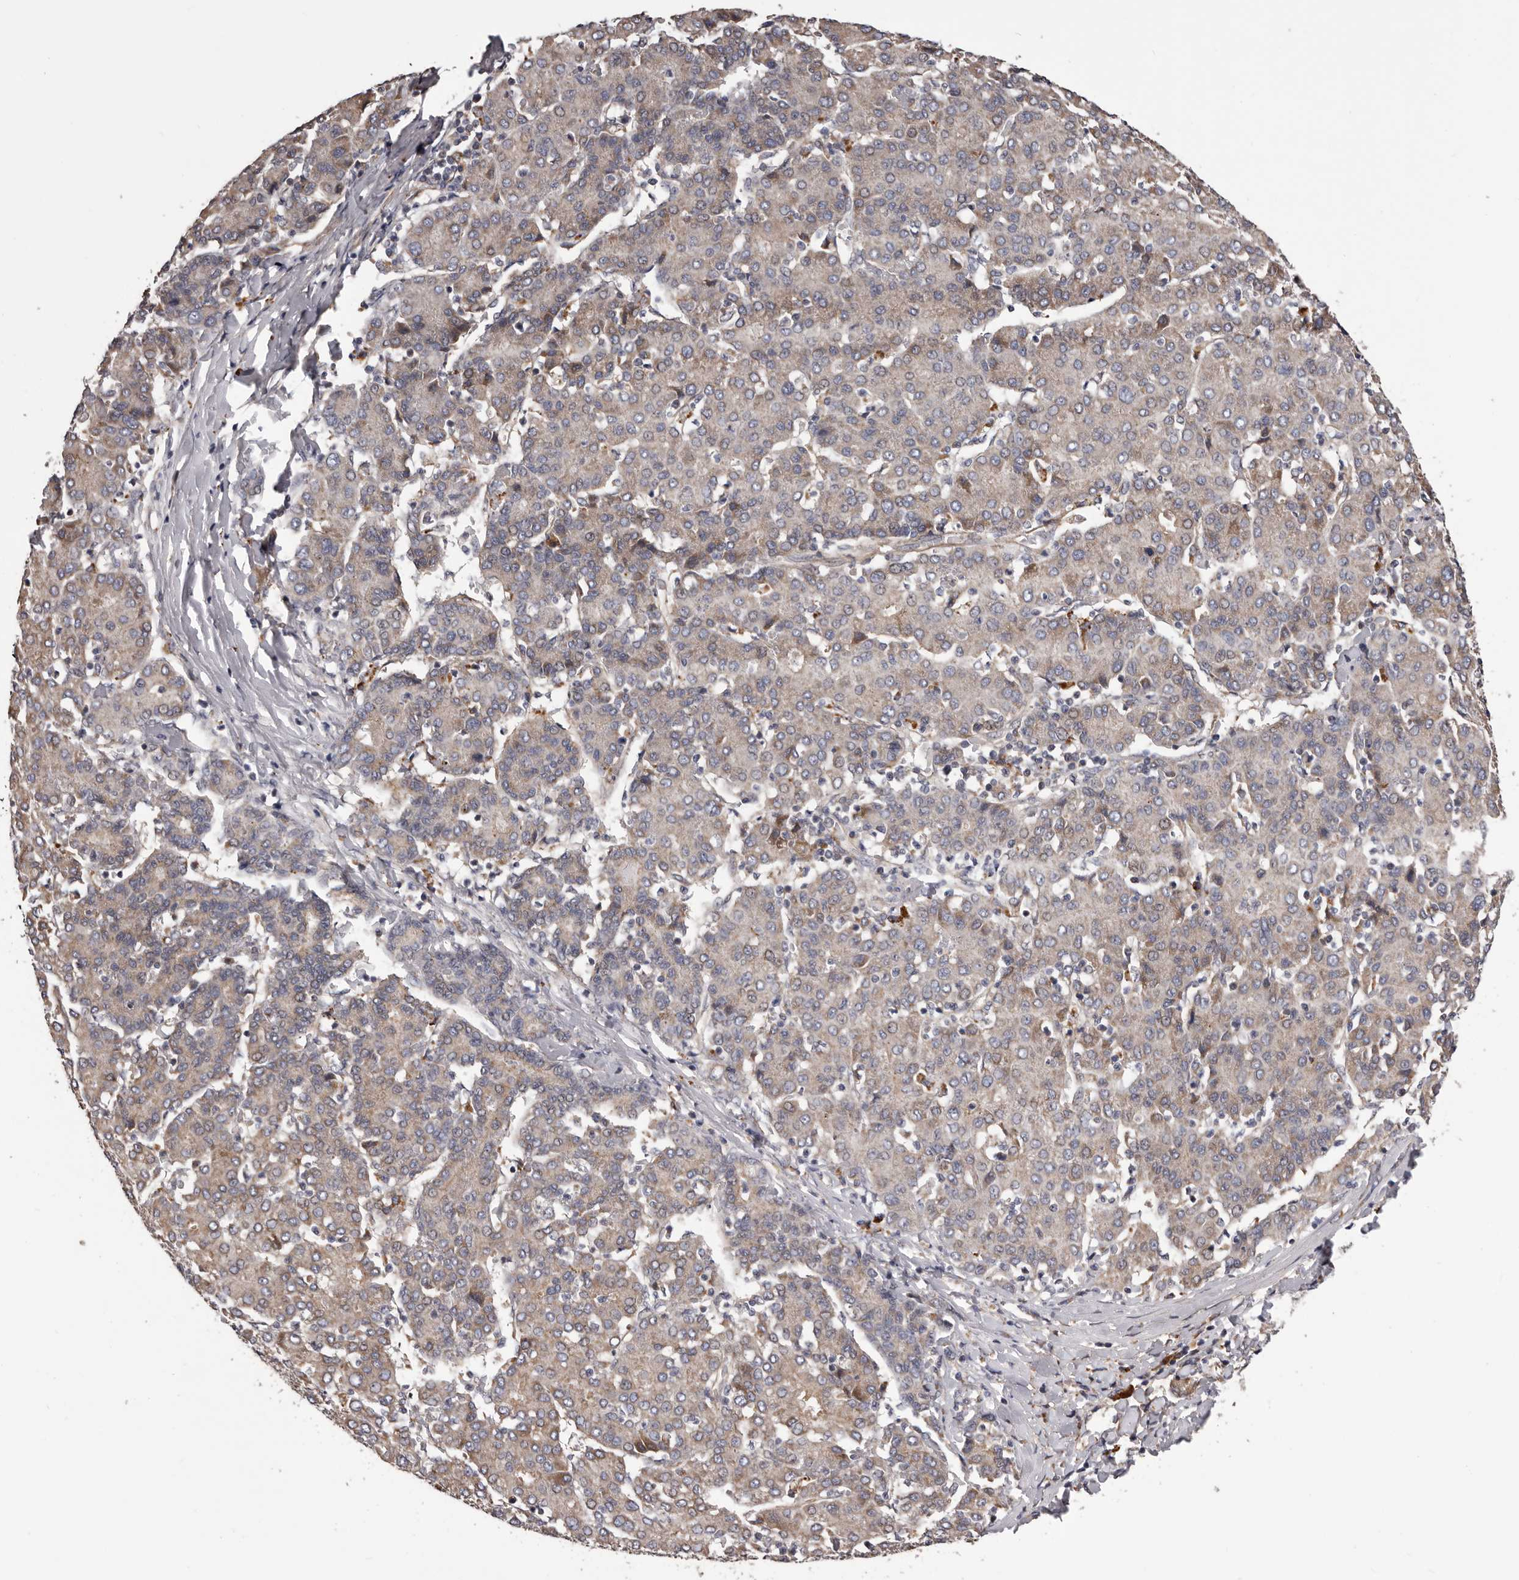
{"staining": {"intensity": "weak", "quantity": "<25%", "location": "cytoplasmic/membranous"}, "tissue": "liver cancer", "cell_type": "Tumor cells", "image_type": "cancer", "snomed": [{"axis": "morphology", "description": "Carcinoma, Hepatocellular, NOS"}, {"axis": "topography", "description": "Liver"}], "caption": "The histopathology image reveals no staining of tumor cells in liver cancer (hepatocellular carcinoma). (Stains: DAB (3,3'-diaminobenzidine) IHC with hematoxylin counter stain, Microscopy: brightfield microscopy at high magnification).", "gene": "CEP104", "patient": {"sex": "male", "age": 65}}